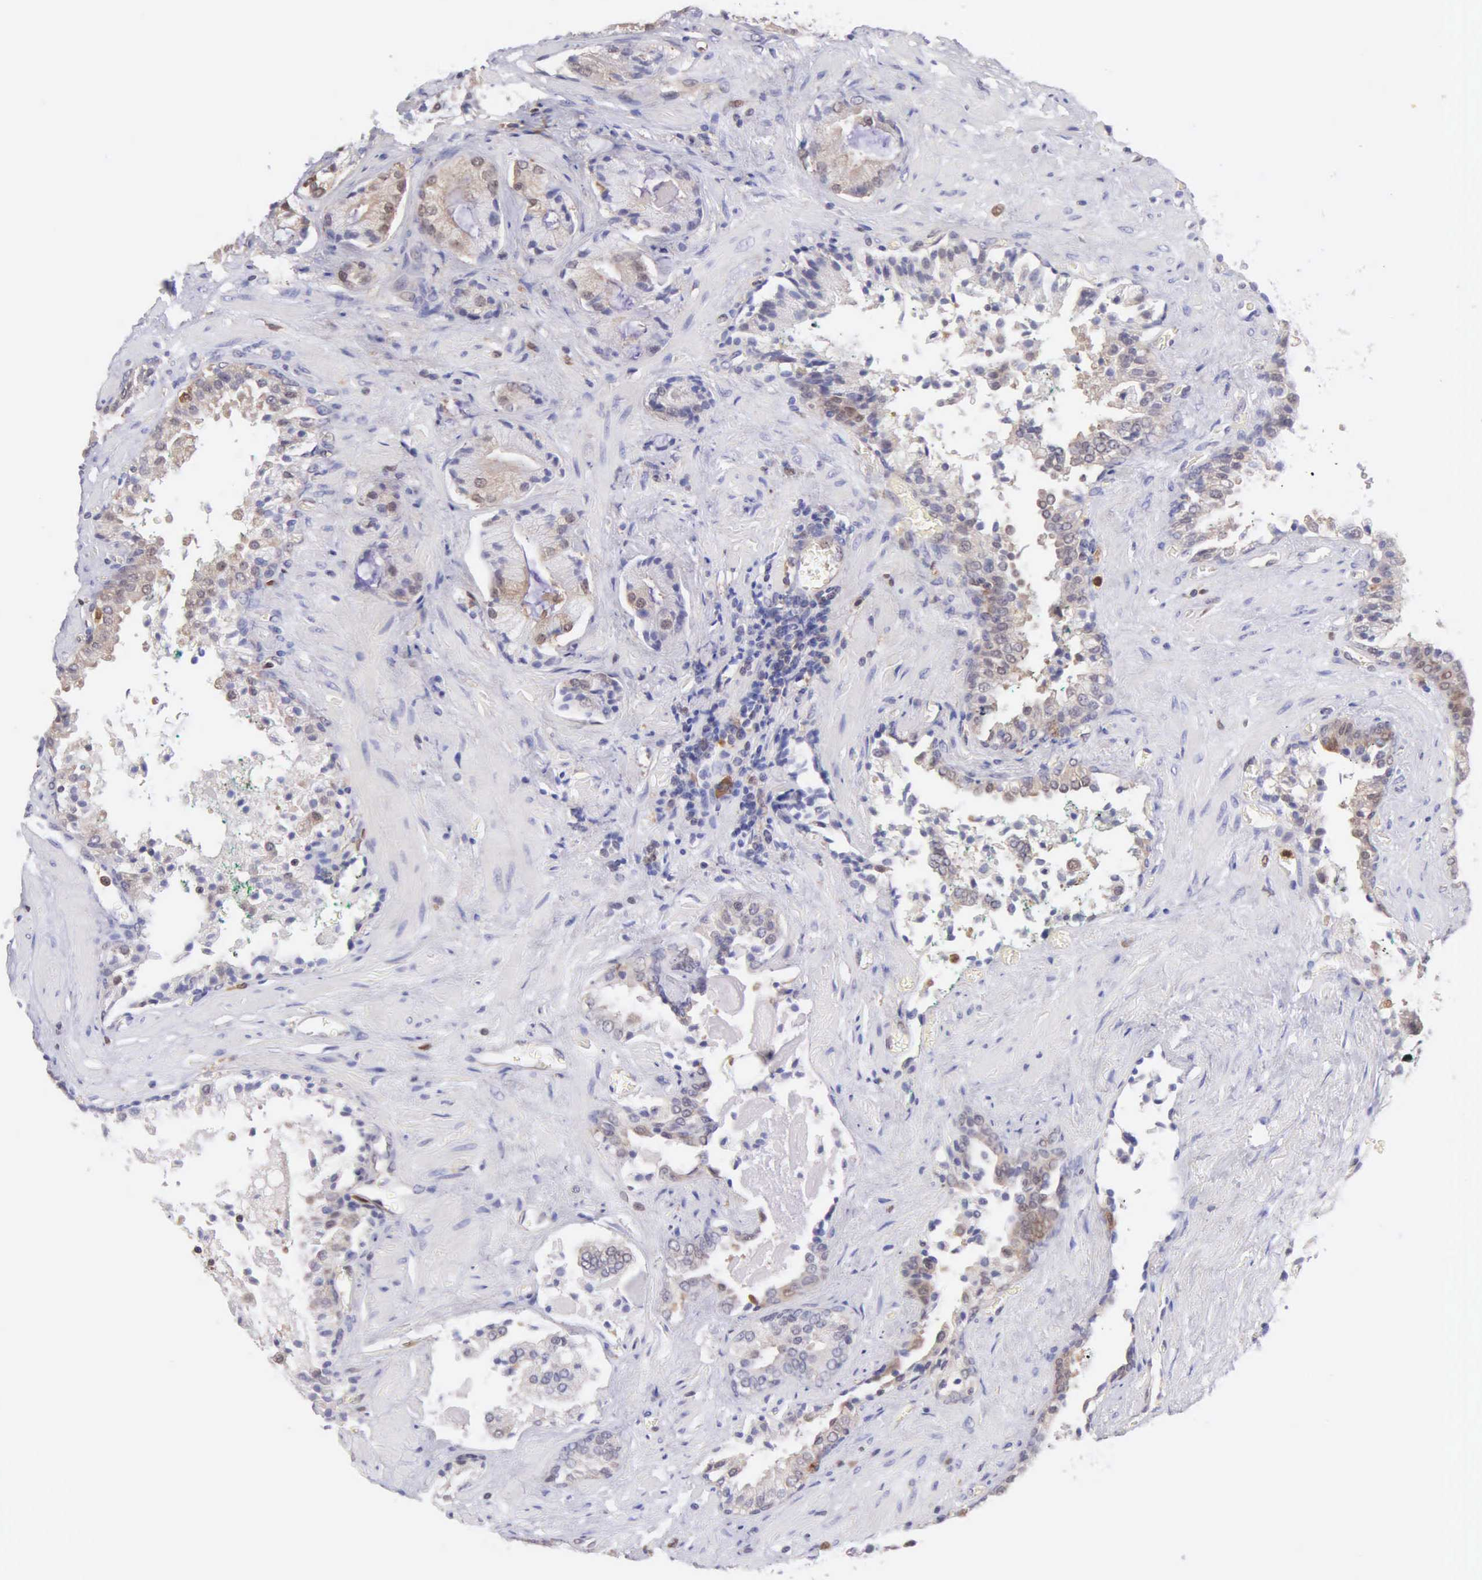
{"staining": {"intensity": "weak", "quantity": "25%-75%", "location": "cytoplasmic/membranous"}, "tissue": "prostate cancer", "cell_type": "Tumor cells", "image_type": "cancer", "snomed": [{"axis": "morphology", "description": "Adenocarcinoma, Medium grade"}, {"axis": "topography", "description": "Prostate"}], "caption": "The photomicrograph exhibits immunohistochemical staining of prostate cancer (medium-grade adenocarcinoma). There is weak cytoplasmic/membranous positivity is identified in about 25%-75% of tumor cells.", "gene": "BID", "patient": {"sex": "male", "age": 70}}